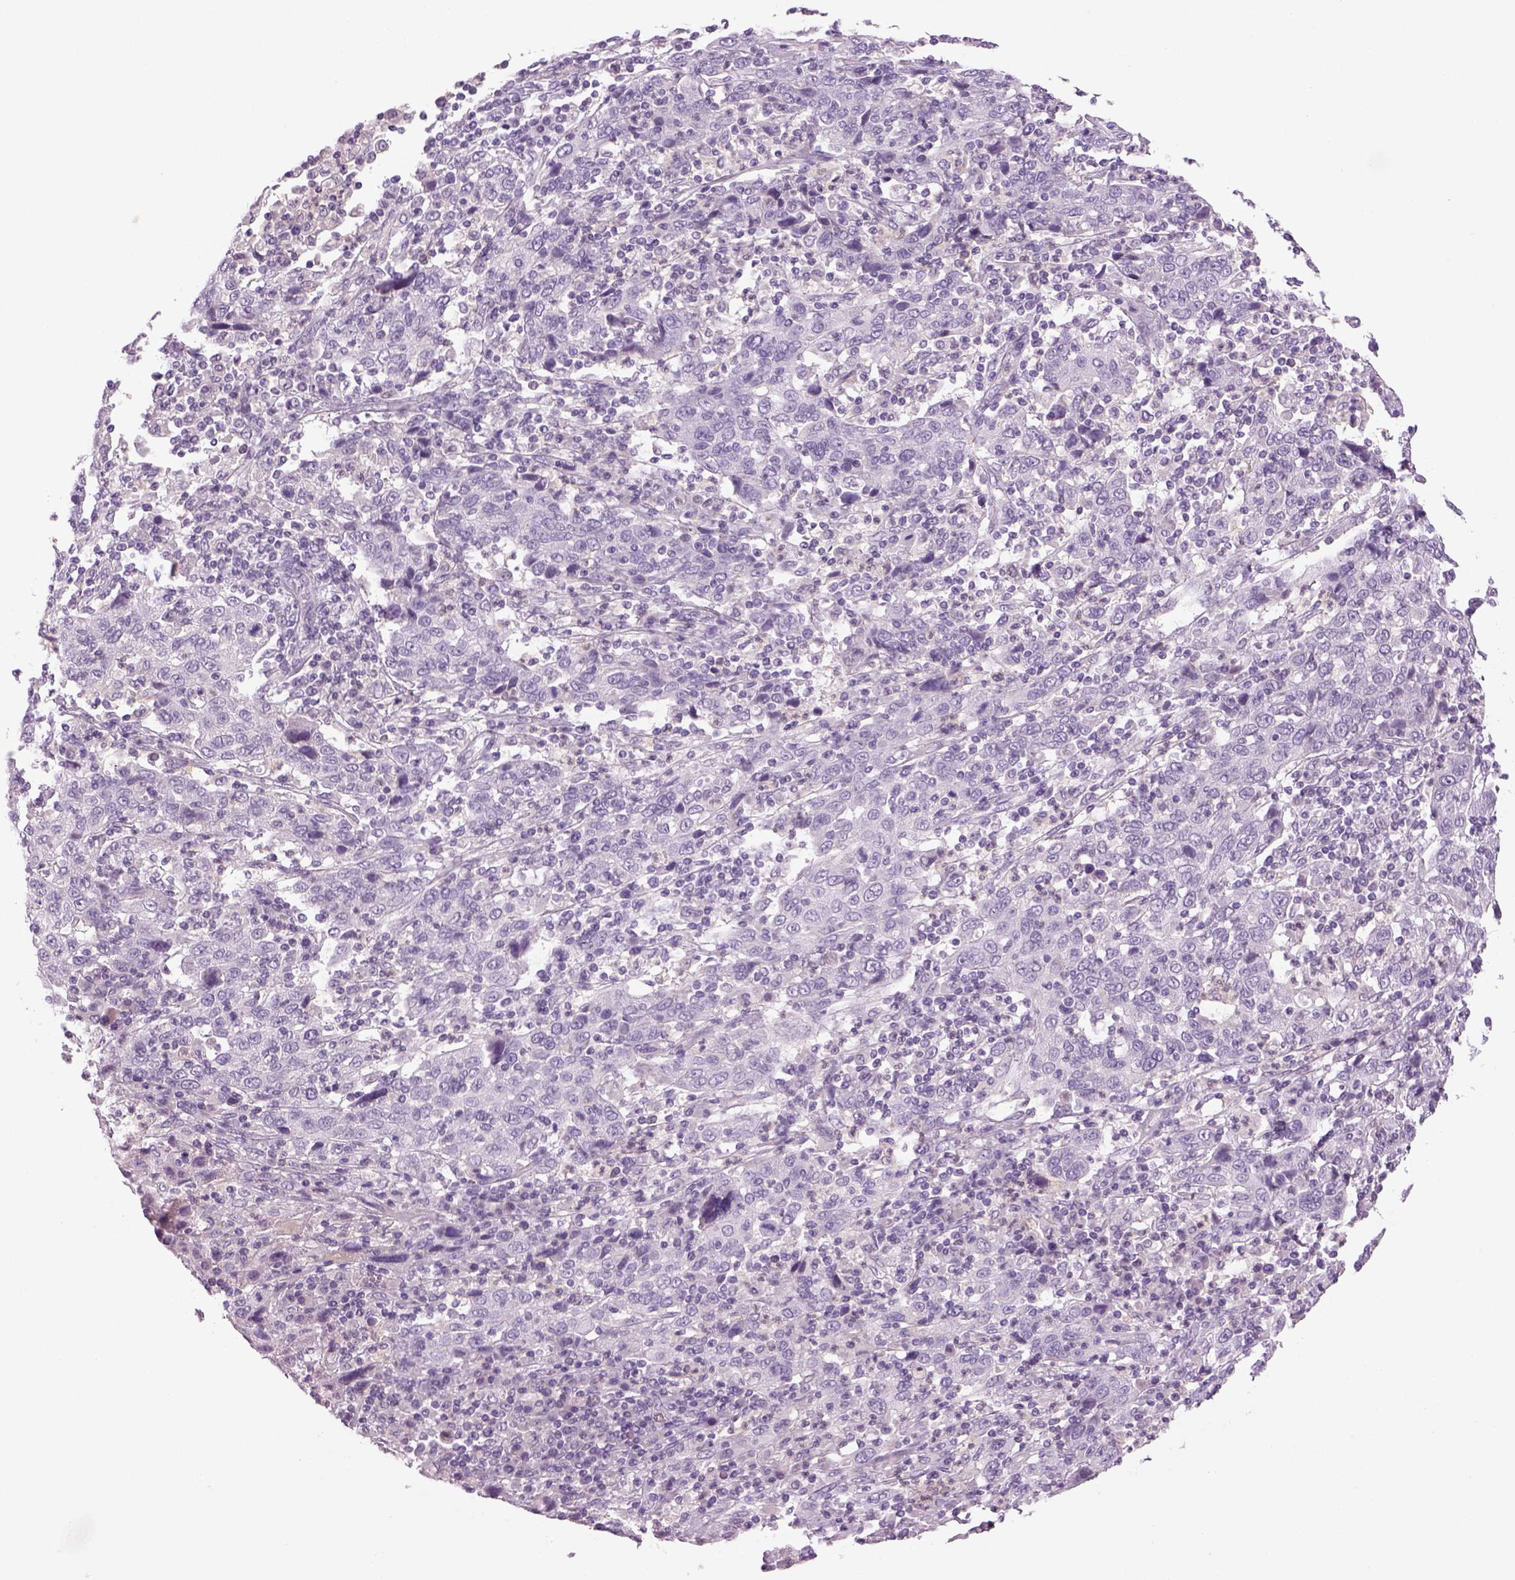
{"staining": {"intensity": "negative", "quantity": "none", "location": "none"}, "tissue": "cervical cancer", "cell_type": "Tumor cells", "image_type": "cancer", "snomed": [{"axis": "morphology", "description": "Squamous cell carcinoma, NOS"}, {"axis": "topography", "description": "Cervix"}], "caption": "Tumor cells show no significant positivity in cervical squamous cell carcinoma. (DAB IHC with hematoxylin counter stain).", "gene": "MDH1B", "patient": {"sex": "female", "age": 46}}